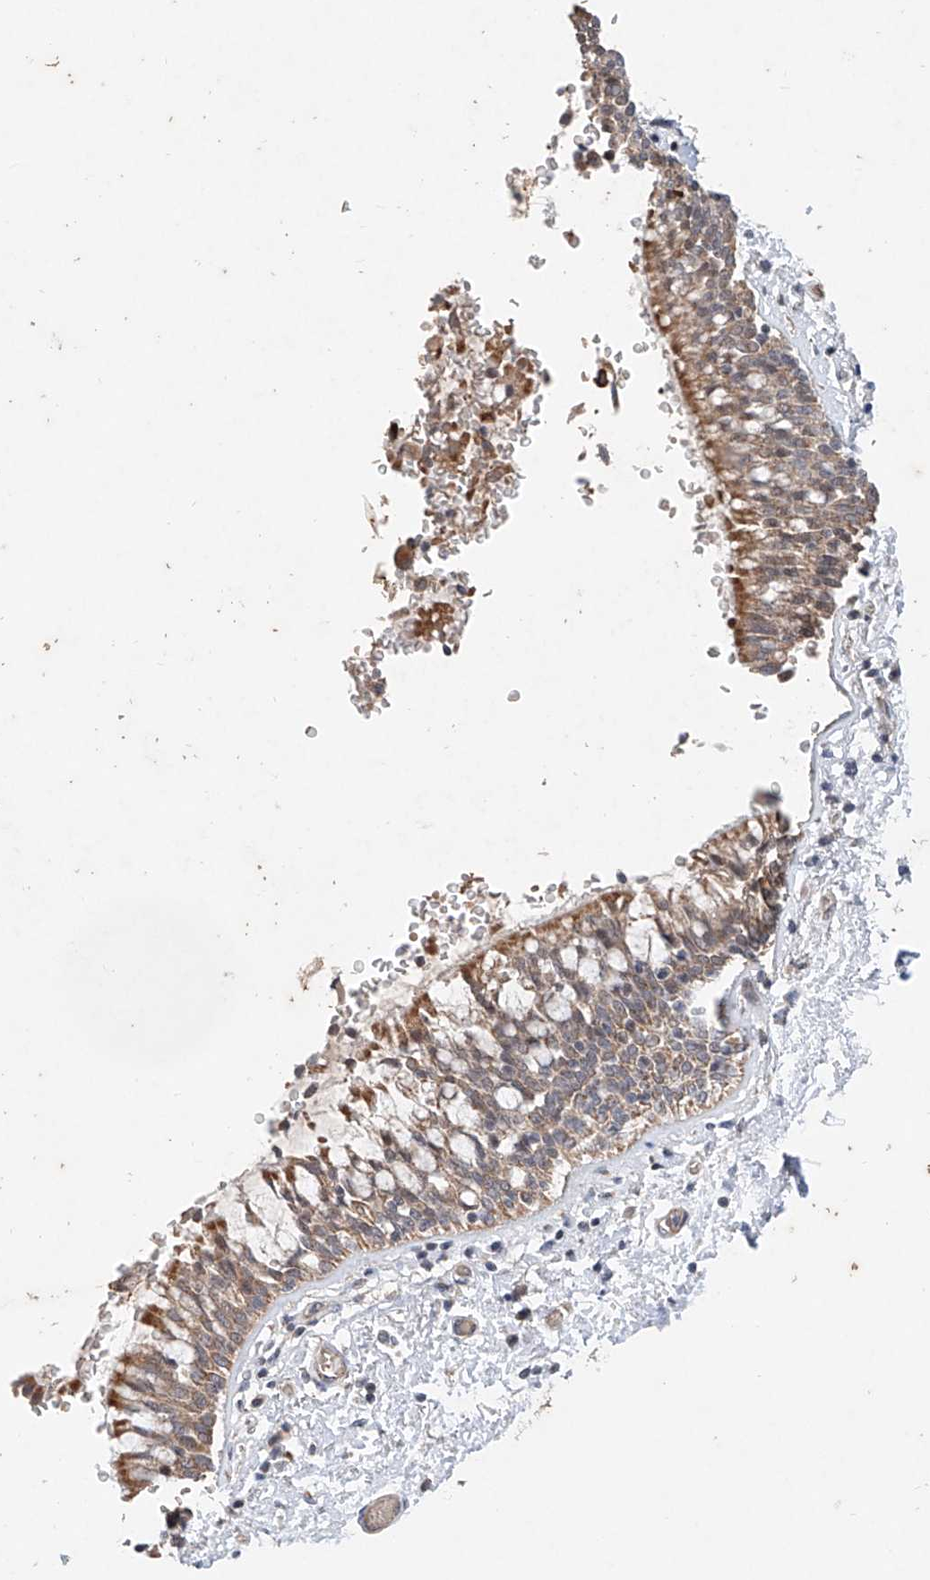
{"staining": {"intensity": "moderate", "quantity": ">75%", "location": "cytoplasmic/membranous"}, "tissue": "bronchus", "cell_type": "Respiratory epithelial cells", "image_type": "normal", "snomed": [{"axis": "morphology", "description": "Normal tissue, NOS"}, {"axis": "morphology", "description": "Inflammation, NOS"}, {"axis": "topography", "description": "Cartilage tissue"}, {"axis": "topography", "description": "Bronchus"}, {"axis": "topography", "description": "Lung"}], "caption": "Brown immunohistochemical staining in normal bronchus reveals moderate cytoplasmic/membranous positivity in about >75% of respiratory epithelial cells. (Brightfield microscopy of DAB IHC at high magnification).", "gene": "FASTK", "patient": {"sex": "female", "age": 64}}